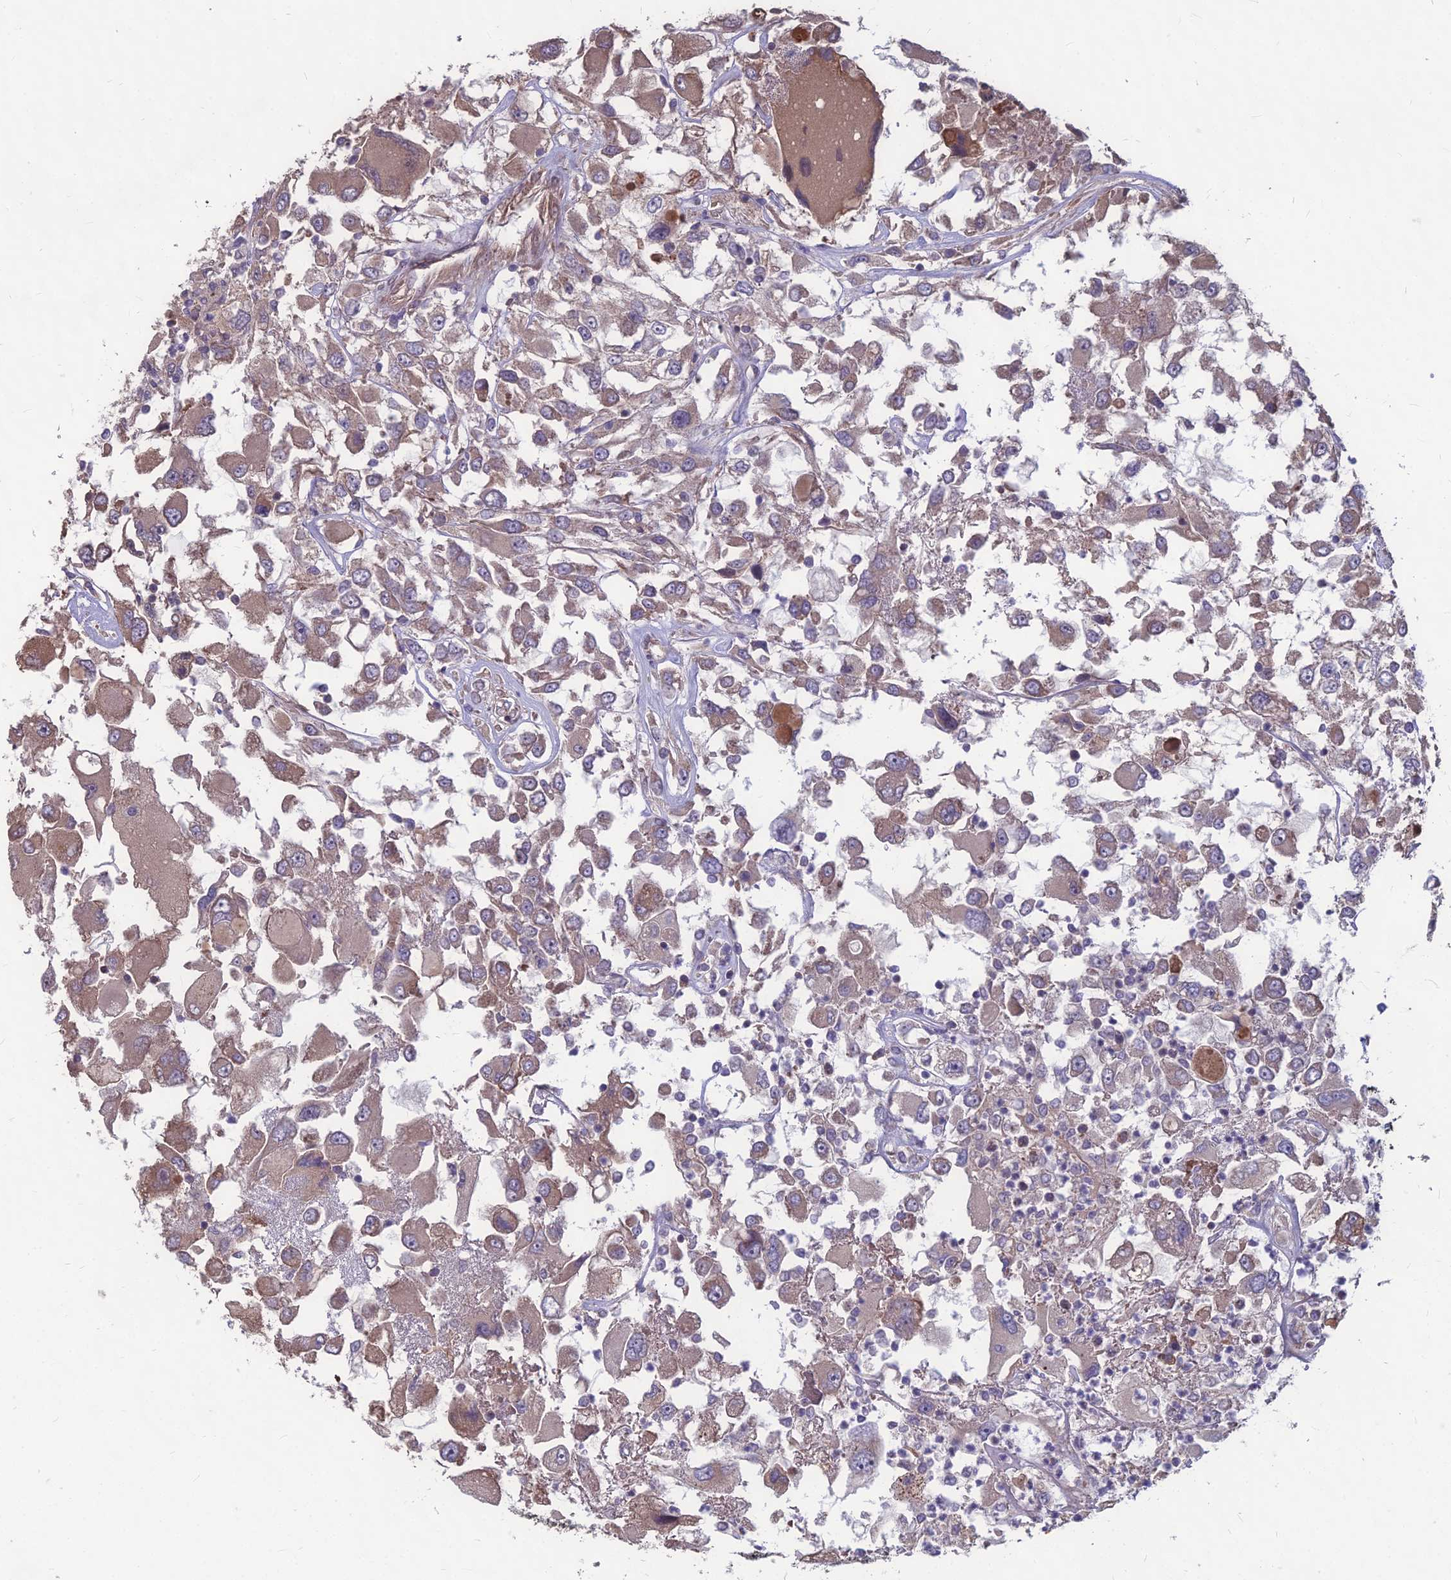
{"staining": {"intensity": "moderate", "quantity": "<25%", "location": "cytoplasmic/membranous"}, "tissue": "renal cancer", "cell_type": "Tumor cells", "image_type": "cancer", "snomed": [{"axis": "morphology", "description": "Adenocarcinoma, NOS"}, {"axis": "topography", "description": "Kidney"}], "caption": "DAB (3,3'-diaminobenzidine) immunohistochemical staining of human renal cancer (adenocarcinoma) exhibits moderate cytoplasmic/membranous protein expression in about <25% of tumor cells.", "gene": "LSM6", "patient": {"sex": "female", "age": 52}}